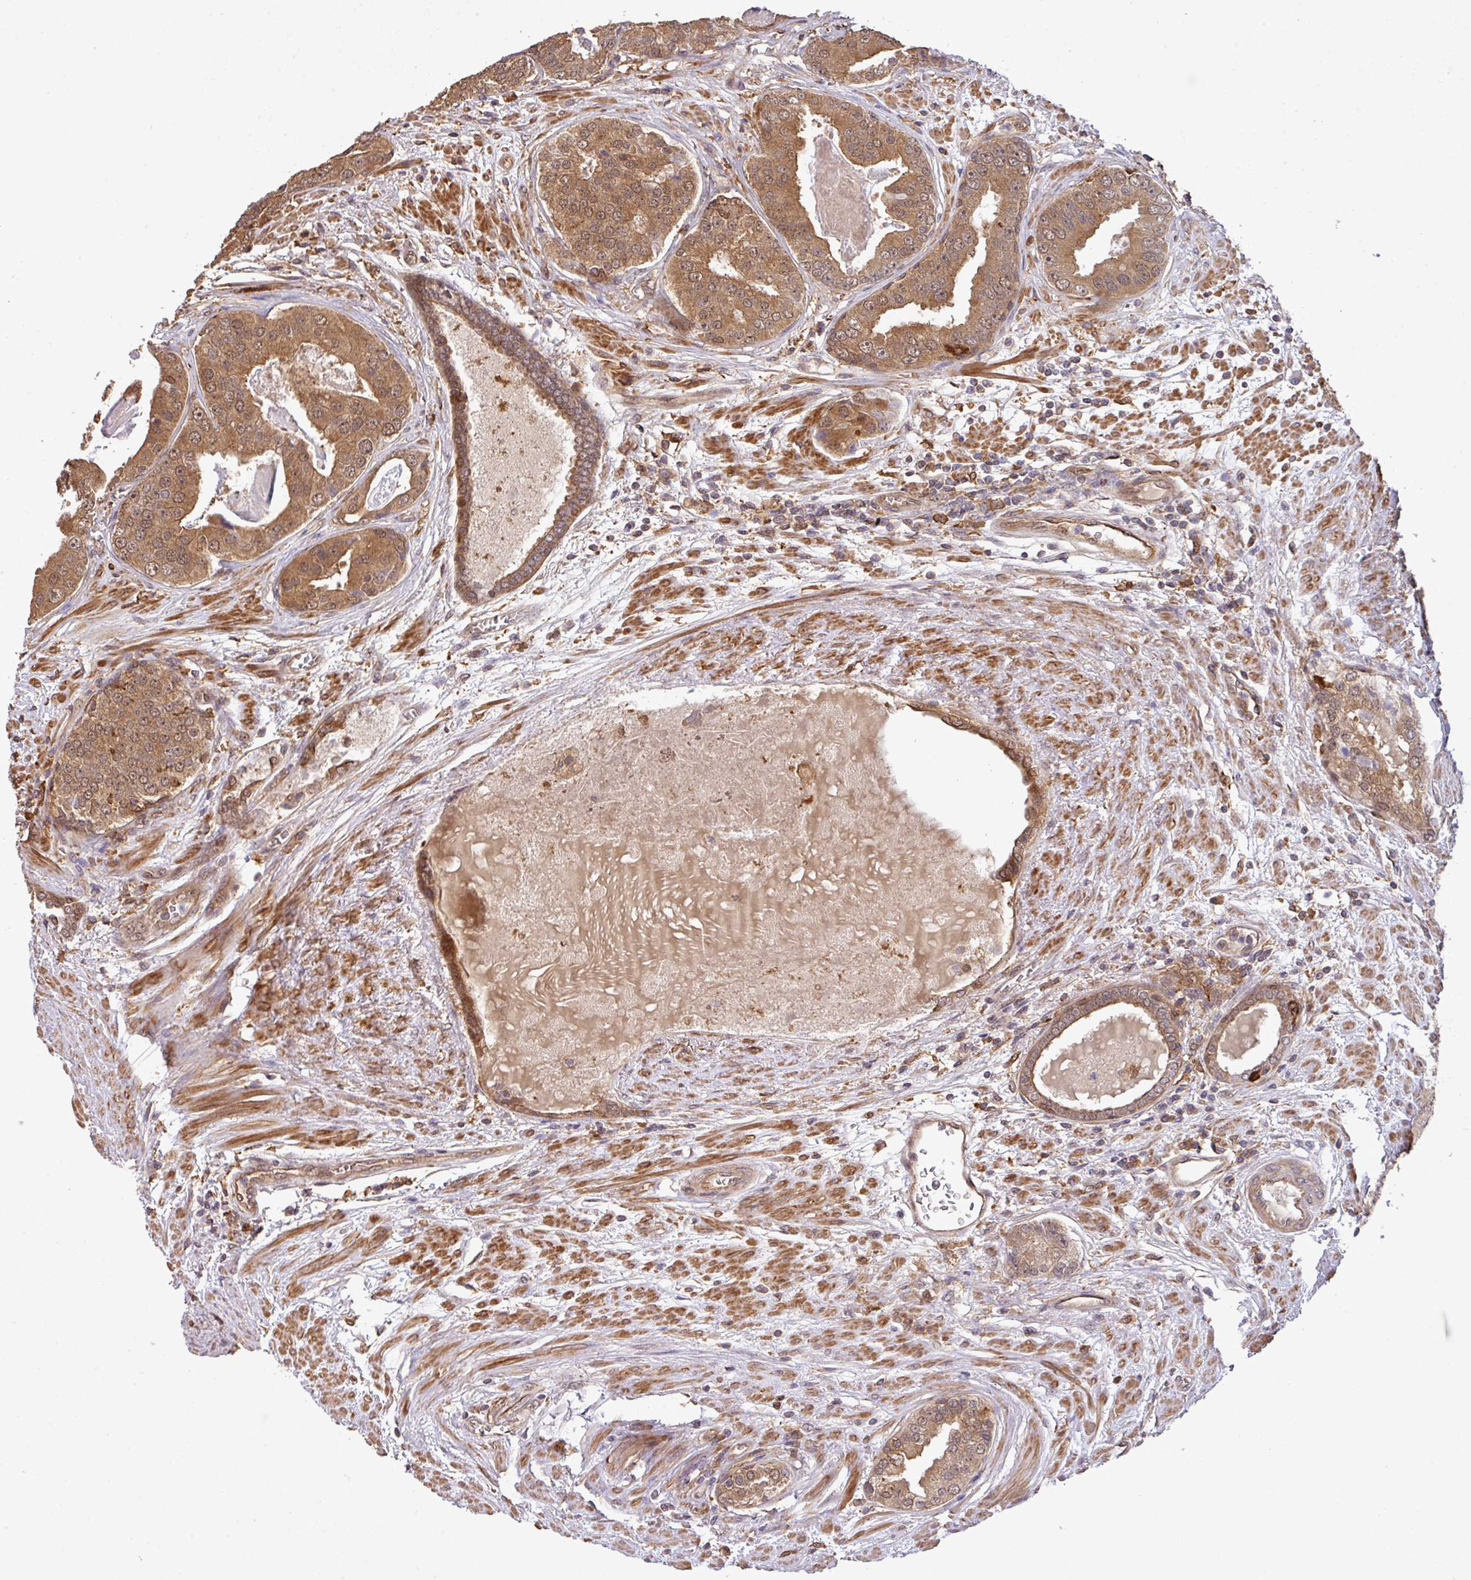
{"staining": {"intensity": "moderate", "quantity": ">75%", "location": "cytoplasmic/membranous,nuclear"}, "tissue": "prostate cancer", "cell_type": "Tumor cells", "image_type": "cancer", "snomed": [{"axis": "morphology", "description": "Adenocarcinoma, High grade"}, {"axis": "topography", "description": "Prostate"}], "caption": "Immunohistochemistry (IHC) histopathology image of neoplastic tissue: human prostate cancer (high-grade adenocarcinoma) stained using immunohistochemistry demonstrates medium levels of moderate protein expression localized specifically in the cytoplasmic/membranous and nuclear of tumor cells, appearing as a cytoplasmic/membranous and nuclear brown color.", "gene": "ARPIN", "patient": {"sex": "male", "age": 71}}